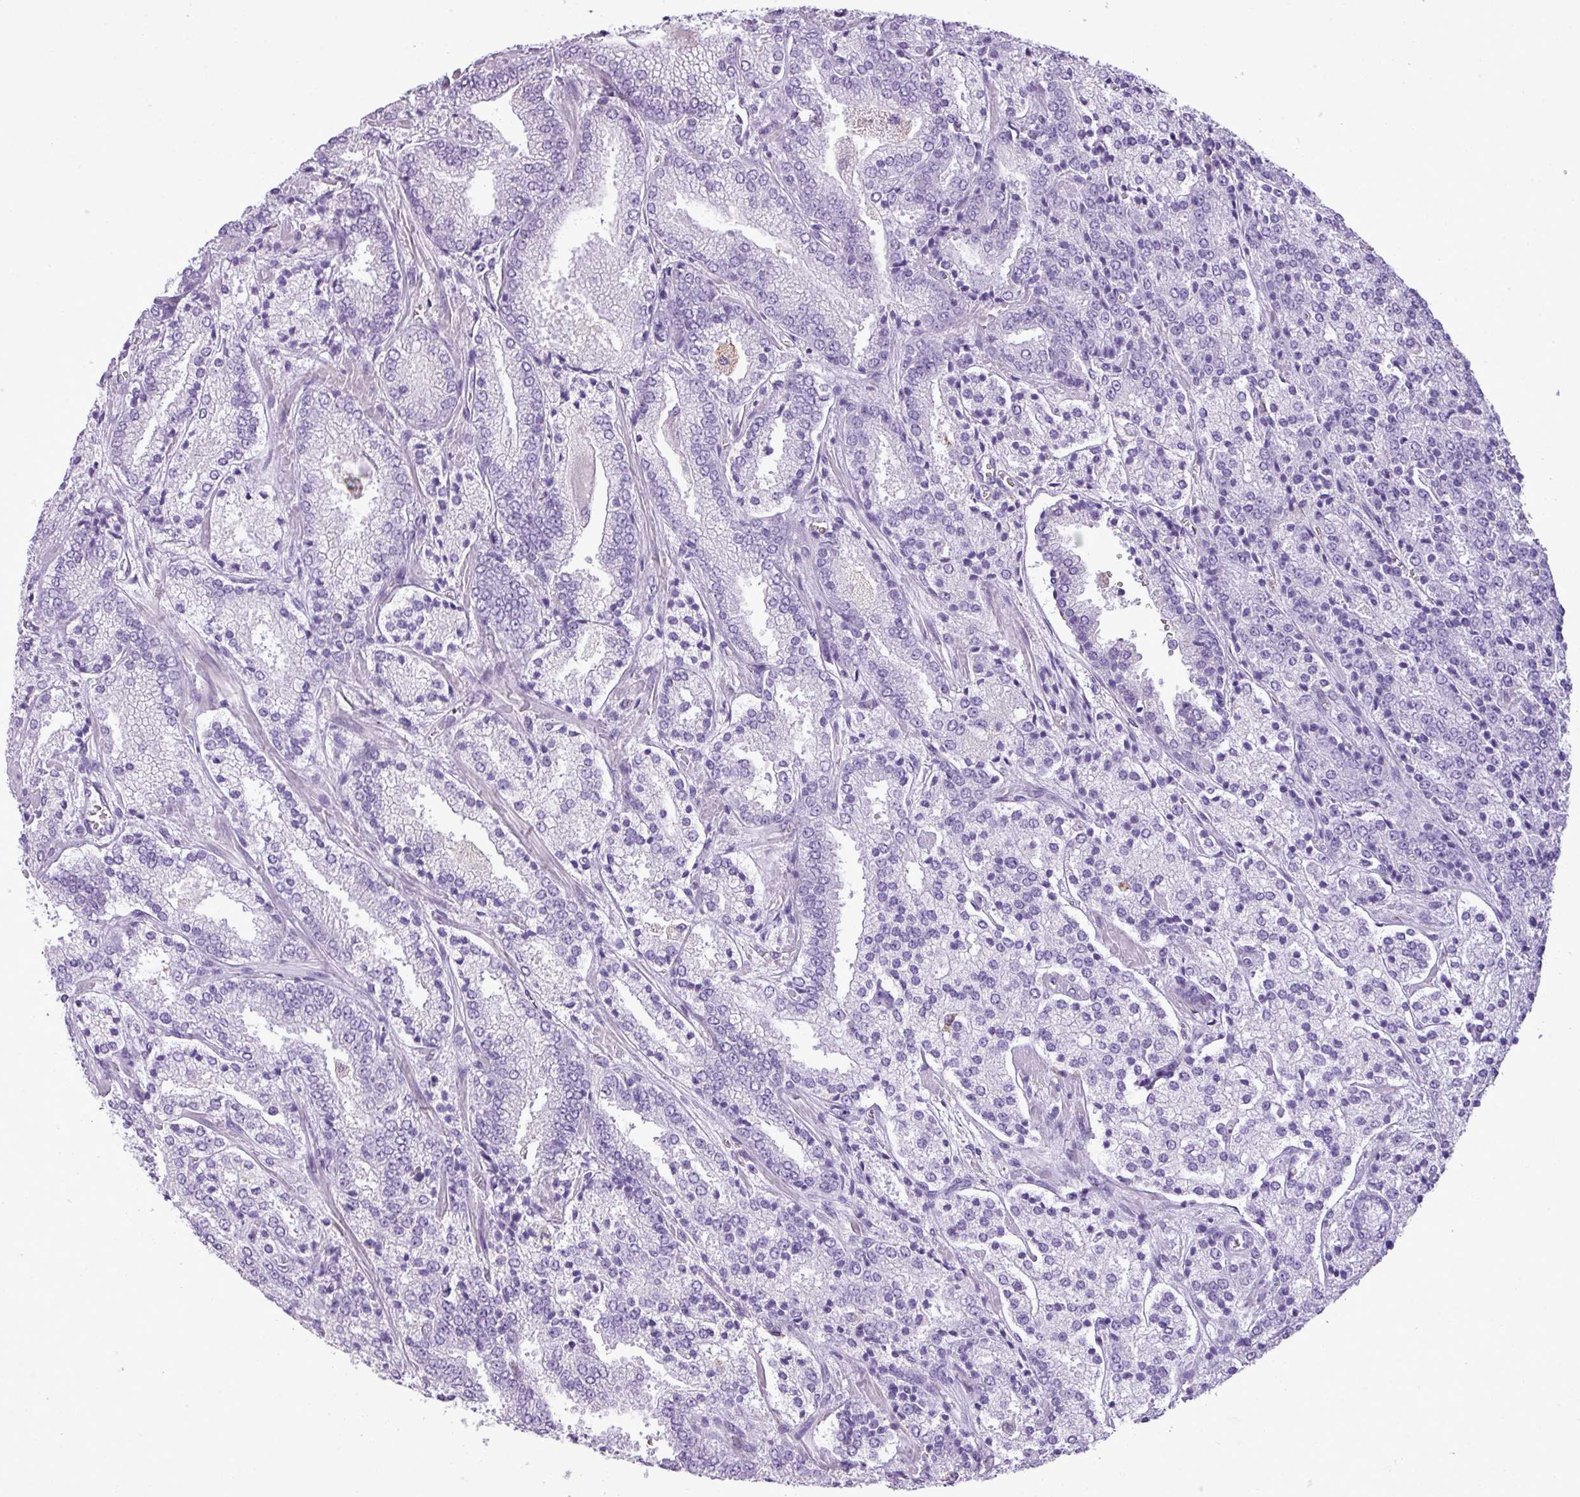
{"staining": {"intensity": "negative", "quantity": "none", "location": "none"}, "tissue": "prostate cancer", "cell_type": "Tumor cells", "image_type": "cancer", "snomed": [{"axis": "morphology", "description": "Adenocarcinoma, High grade"}, {"axis": "topography", "description": "Prostate"}], "caption": "IHC histopathology image of human prostate cancer stained for a protein (brown), which exhibits no expression in tumor cells.", "gene": "RBMXL2", "patient": {"sex": "male", "age": 63}}